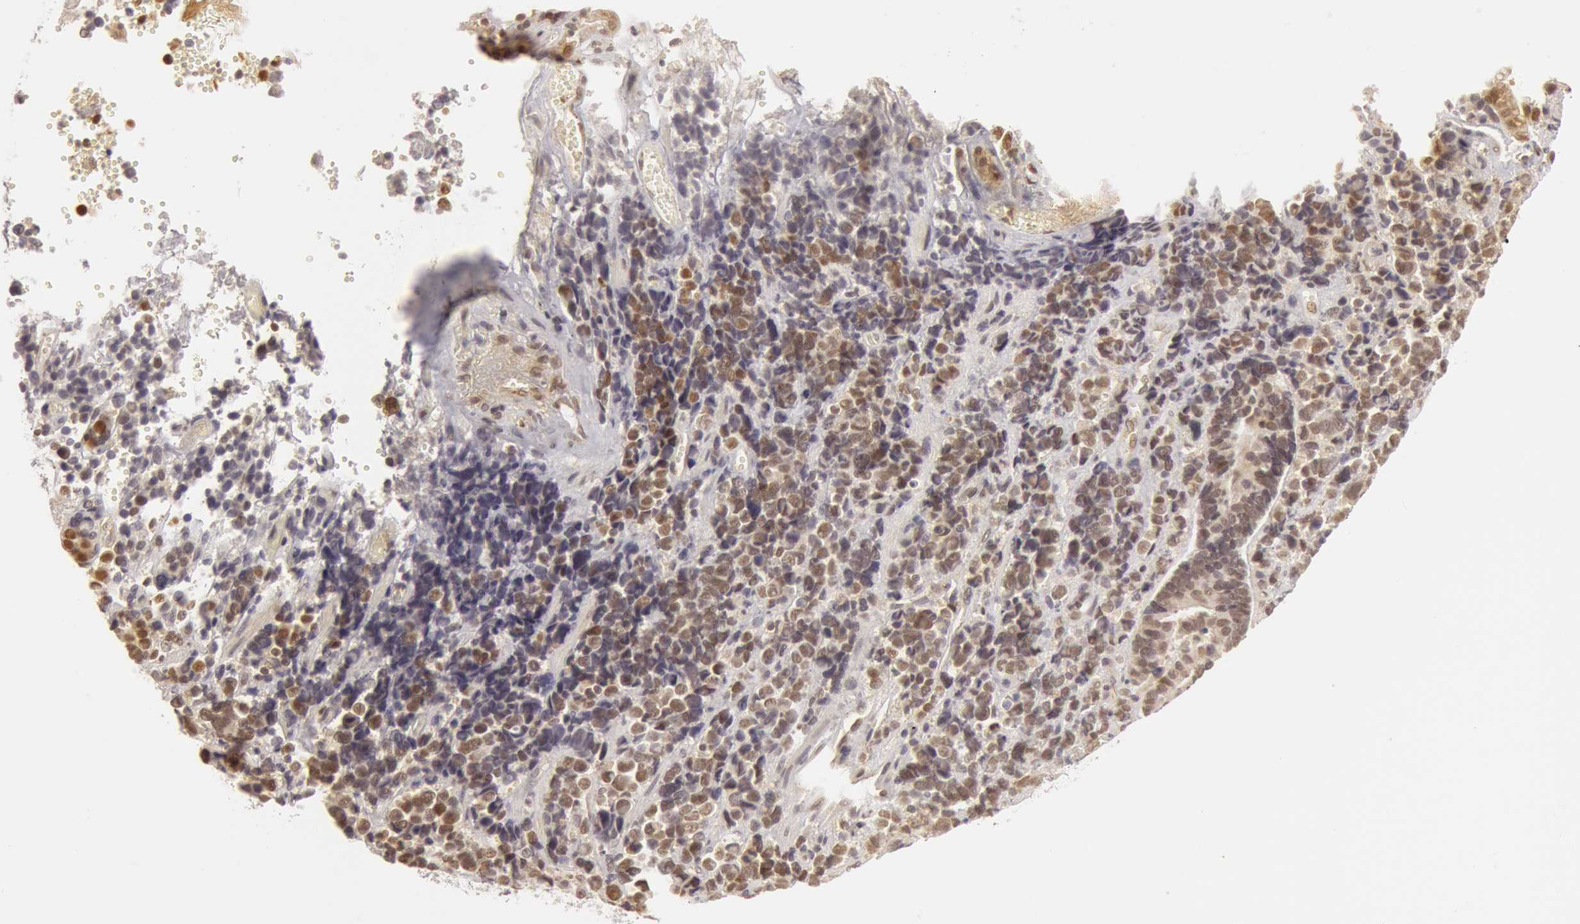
{"staining": {"intensity": "weak", "quantity": ">75%", "location": "nuclear"}, "tissue": "stomach cancer", "cell_type": "Tumor cells", "image_type": "cancer", "snomed": [{"axis": "morphology", "description": "Adenocarcinoma, NOS"}, {"axis": "topography", "description": "Stomach, upper"}], "caption": "Human stomach adenocarcinoma stained with a brown dye exhibits weak nuclear positive positivity in about >75% of tumor cells.", "gene": "OASL", "patient": {"sex": "male", "age": 71}}